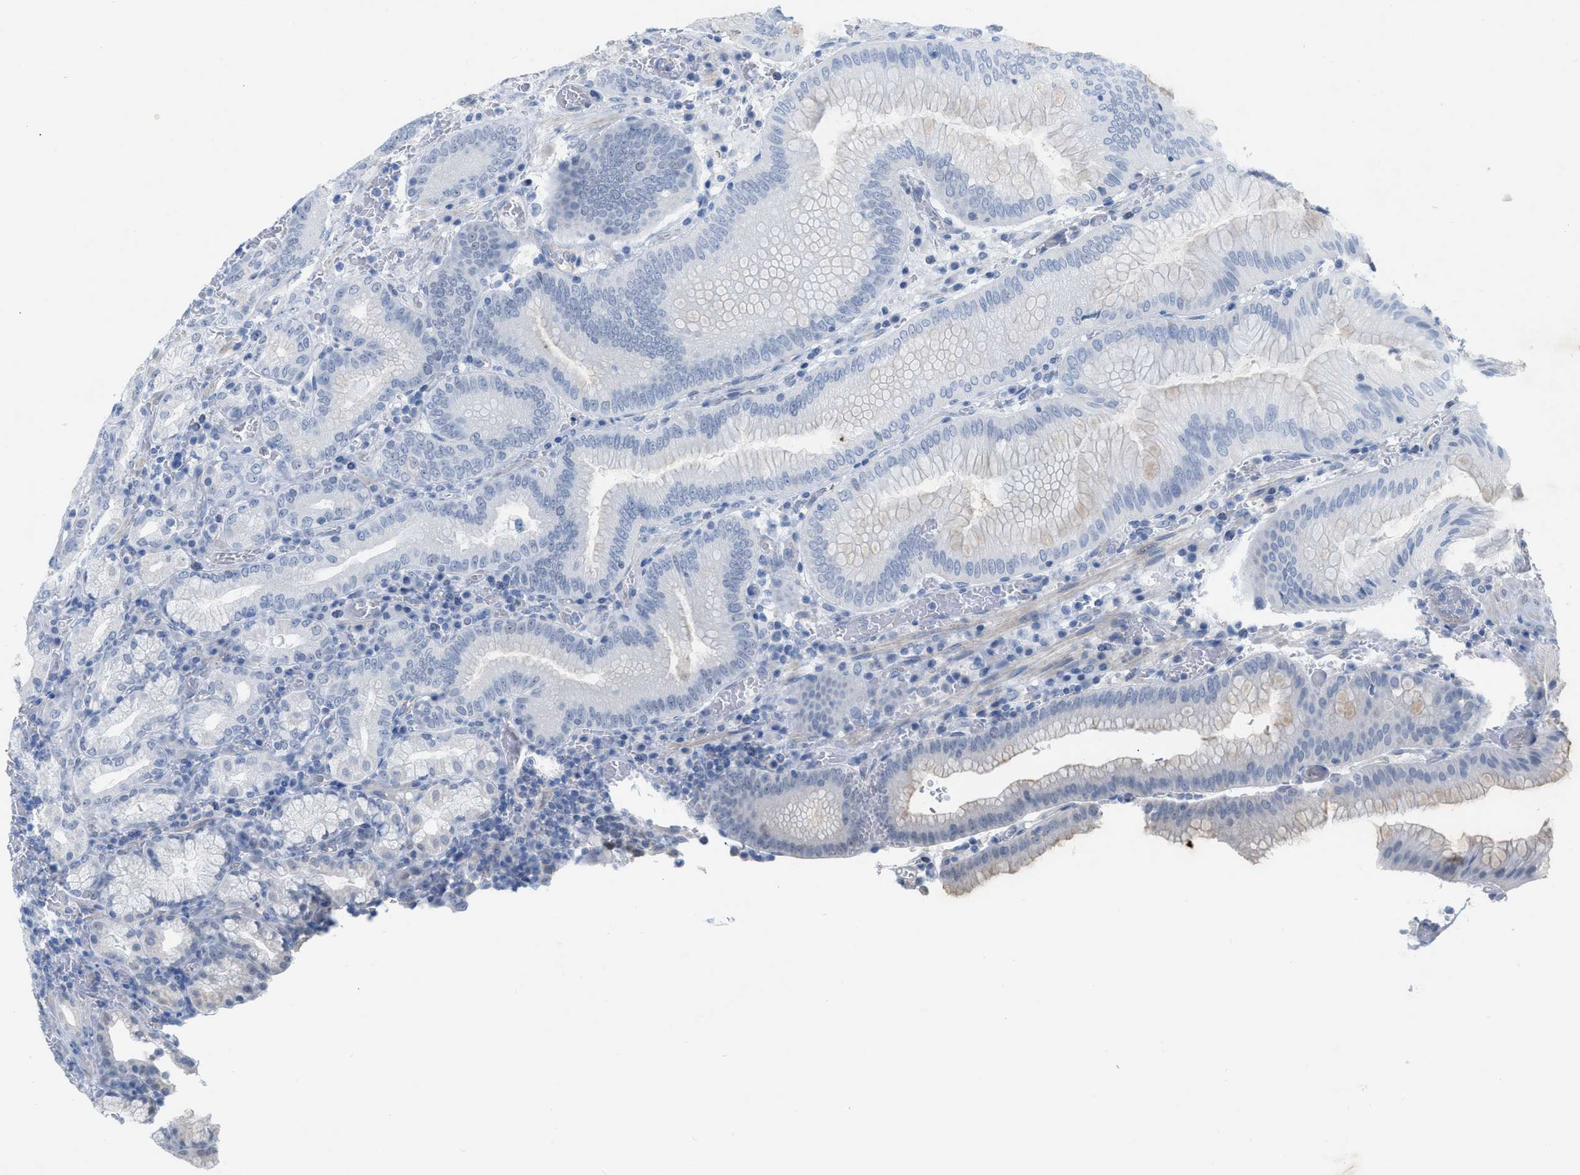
{"staining": {"intensity": "moderate", "quantity": "<25%", "location": "cytoplasmic/membranous"}, "tissue": "stomach", "cell_type": "Glandular cells", "image_type": "normal", "snomed": [{"axis": "morphology", "description": "Normal tissue, NOS"}, {"axis": "morphology", "description": "Carcinoid, malignant, NOS"}, {"axis": "topography", "description": "Stomach, upper"}], "caption": "Stomach stained with DAB IHC exhibits low levels of moderate cytoplasmic/membranous staining in about <25% of glandular cells.", "gene": "HLTF", "patient": {"sex": "male", "age": 39}}